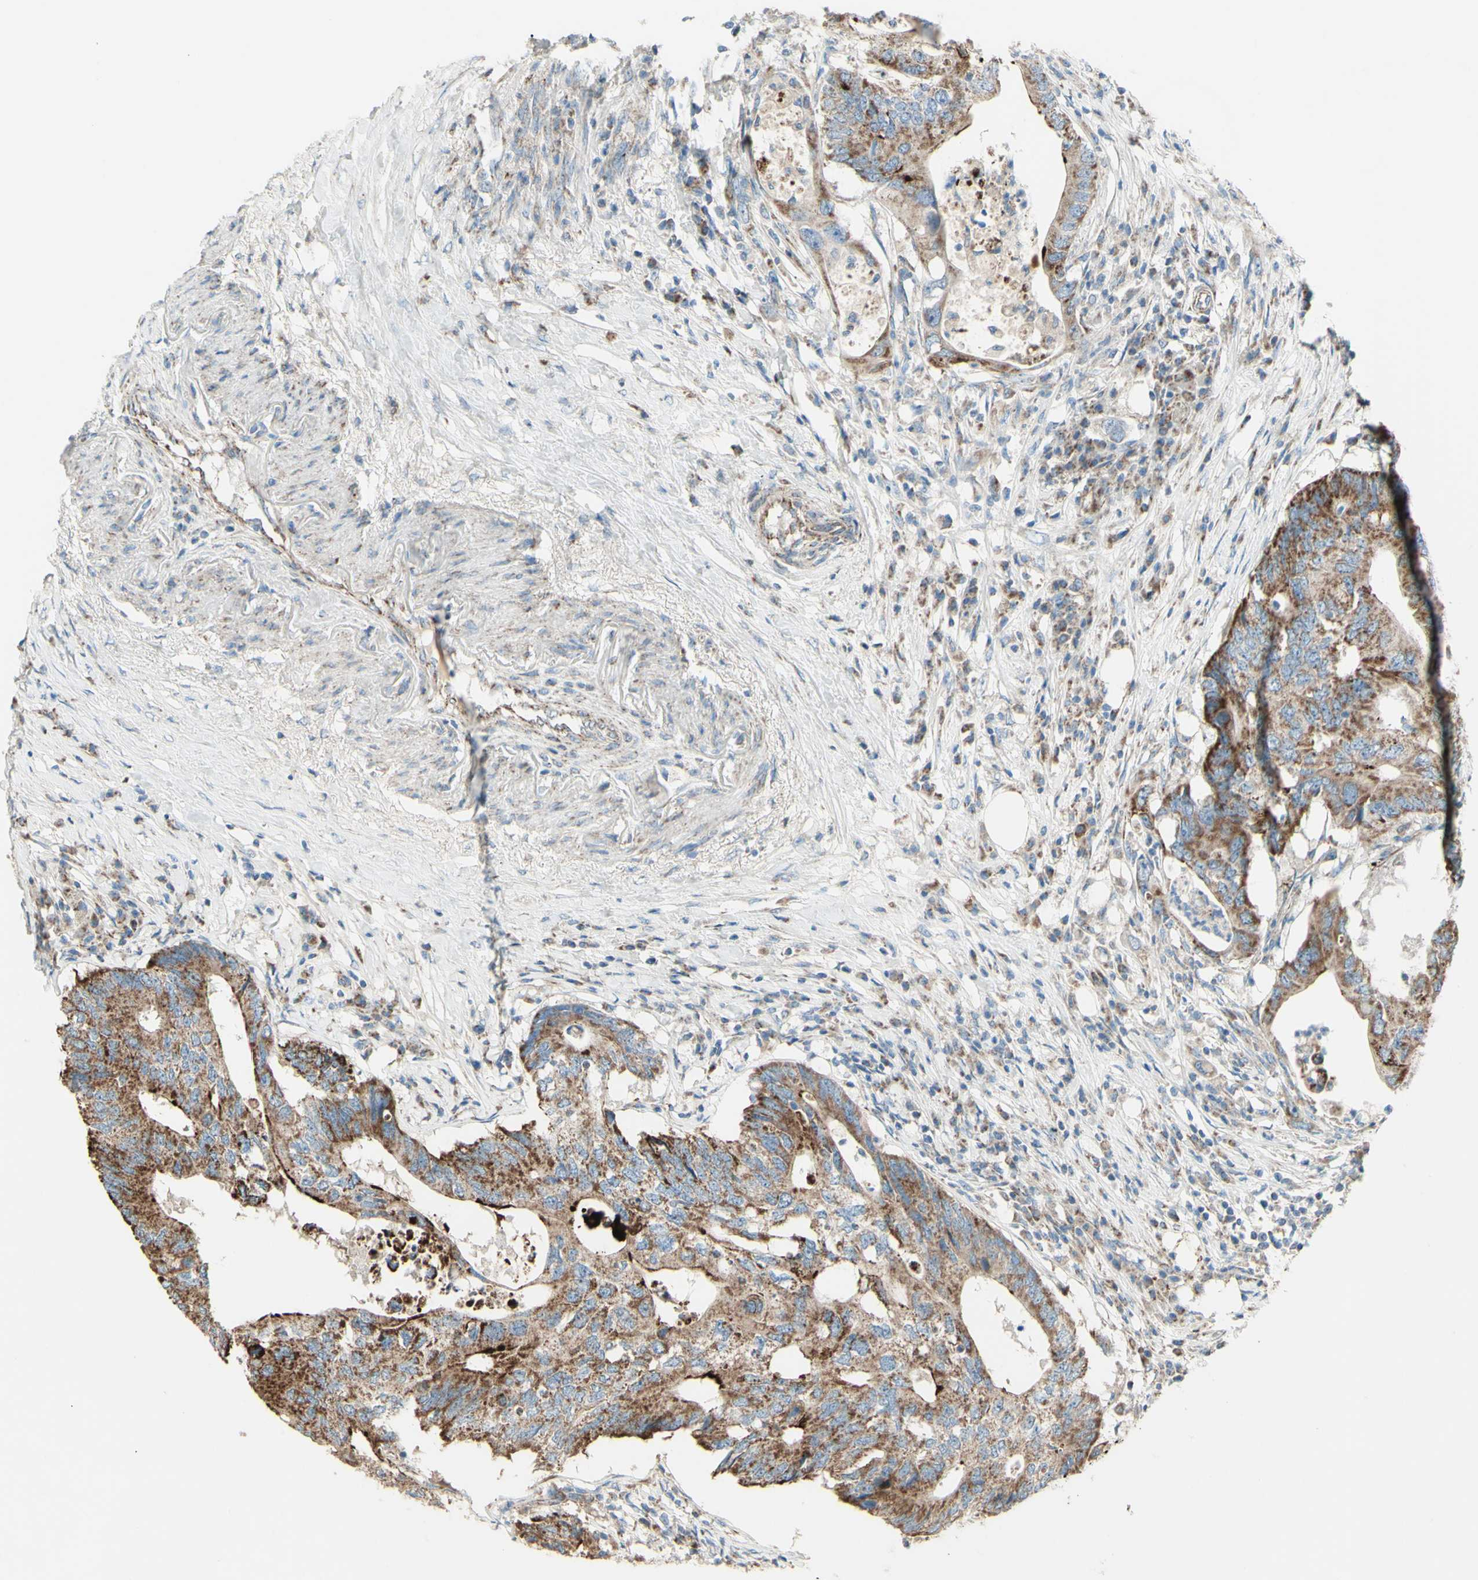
{"staining": {"intensity": "strong", "quantity": ">75%", "location": "cytoplasmic/membranous"}, "tissue": "colorectal cancer", "cell_type": "Tumor cells", "image_type": "cancer", "snomed": [{"axis": "morphology", "description": "Adenocarcinoma, NOS"}, {"axis": "topography", "description": "Colon"}], "caption": "Colorectal cancer was stained to show a protein in brown. There is high levels of strong cytoplasmic/membranous staining in approximately >75% of tumor cells.", "gene": "RHOT1", "patient": {"sex": "male", "age": 71}}